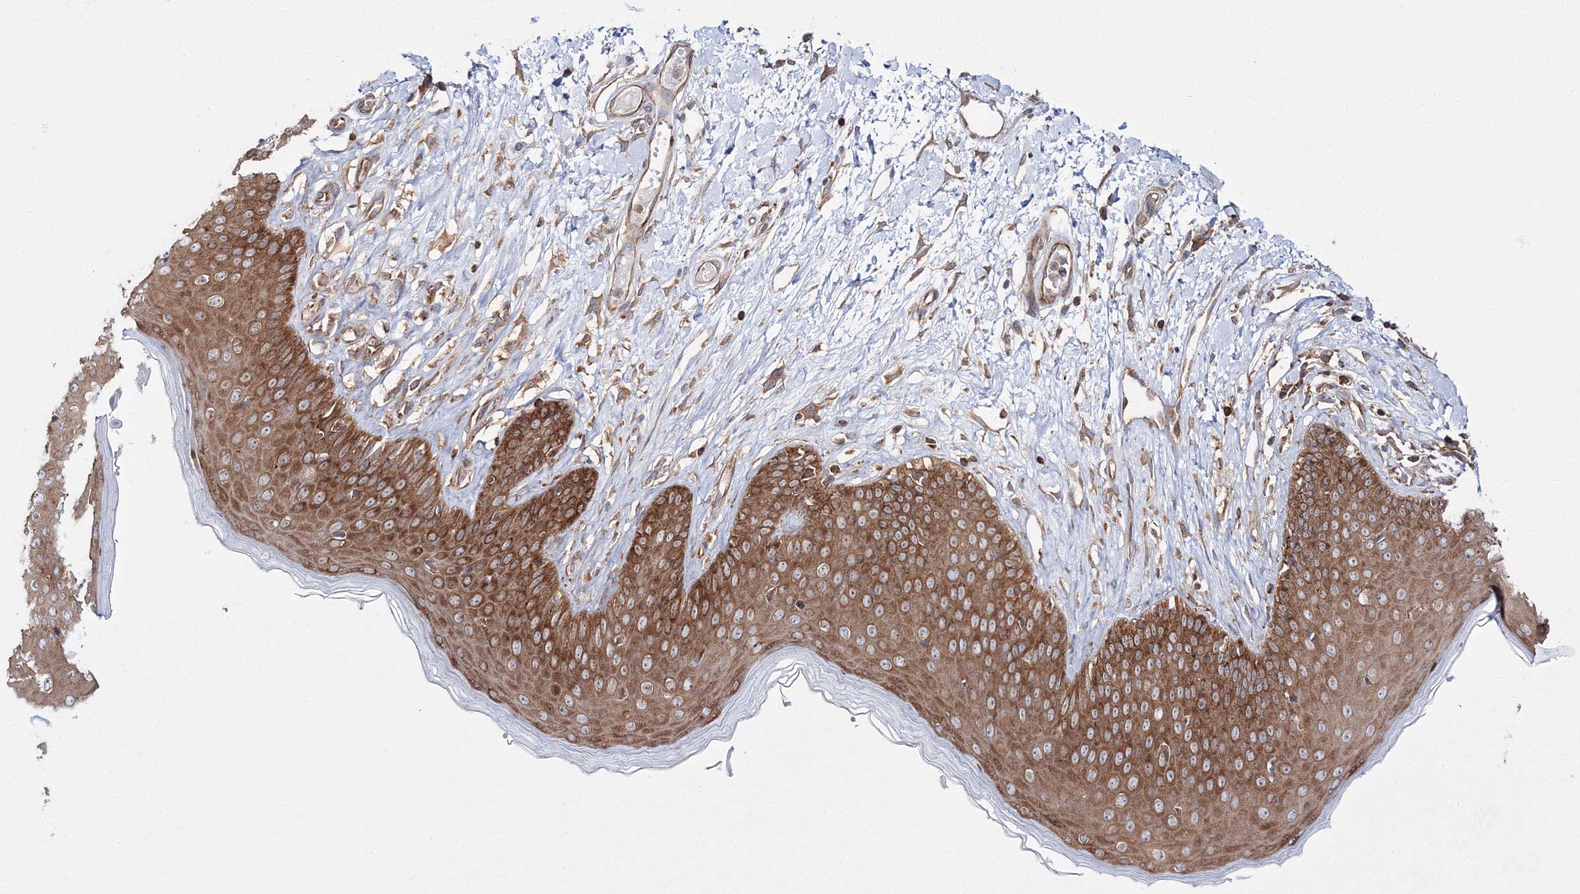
{"staining": {"intensity": "strong", "quantity": ">75%", "location": "cytoplasmic/membranous"}, "tissue": "skin", "cell_type": "Epidermal cells", "image_type": "normal", "snomed": [{"axis": "morphology", "description": "Normal tissue, NOS"}, {"axis": "morphology", "description": "Squamous cell carcinoma, NOS"}, {"axis": "topography", "description": "Vulva"}], "caption": "Protein analysis of benign skin reveals strong cytoplasmic/membranous staining in approximately >75% of epidermal cells. The protein is stained brown, and the nuclei are stained in blue (DAB (3,3'-diaminobenzidine) IHC with brightfield microscopy, high magnification).", "gene": "HARS1", "patient": {"sex": "female", "age": 85}}